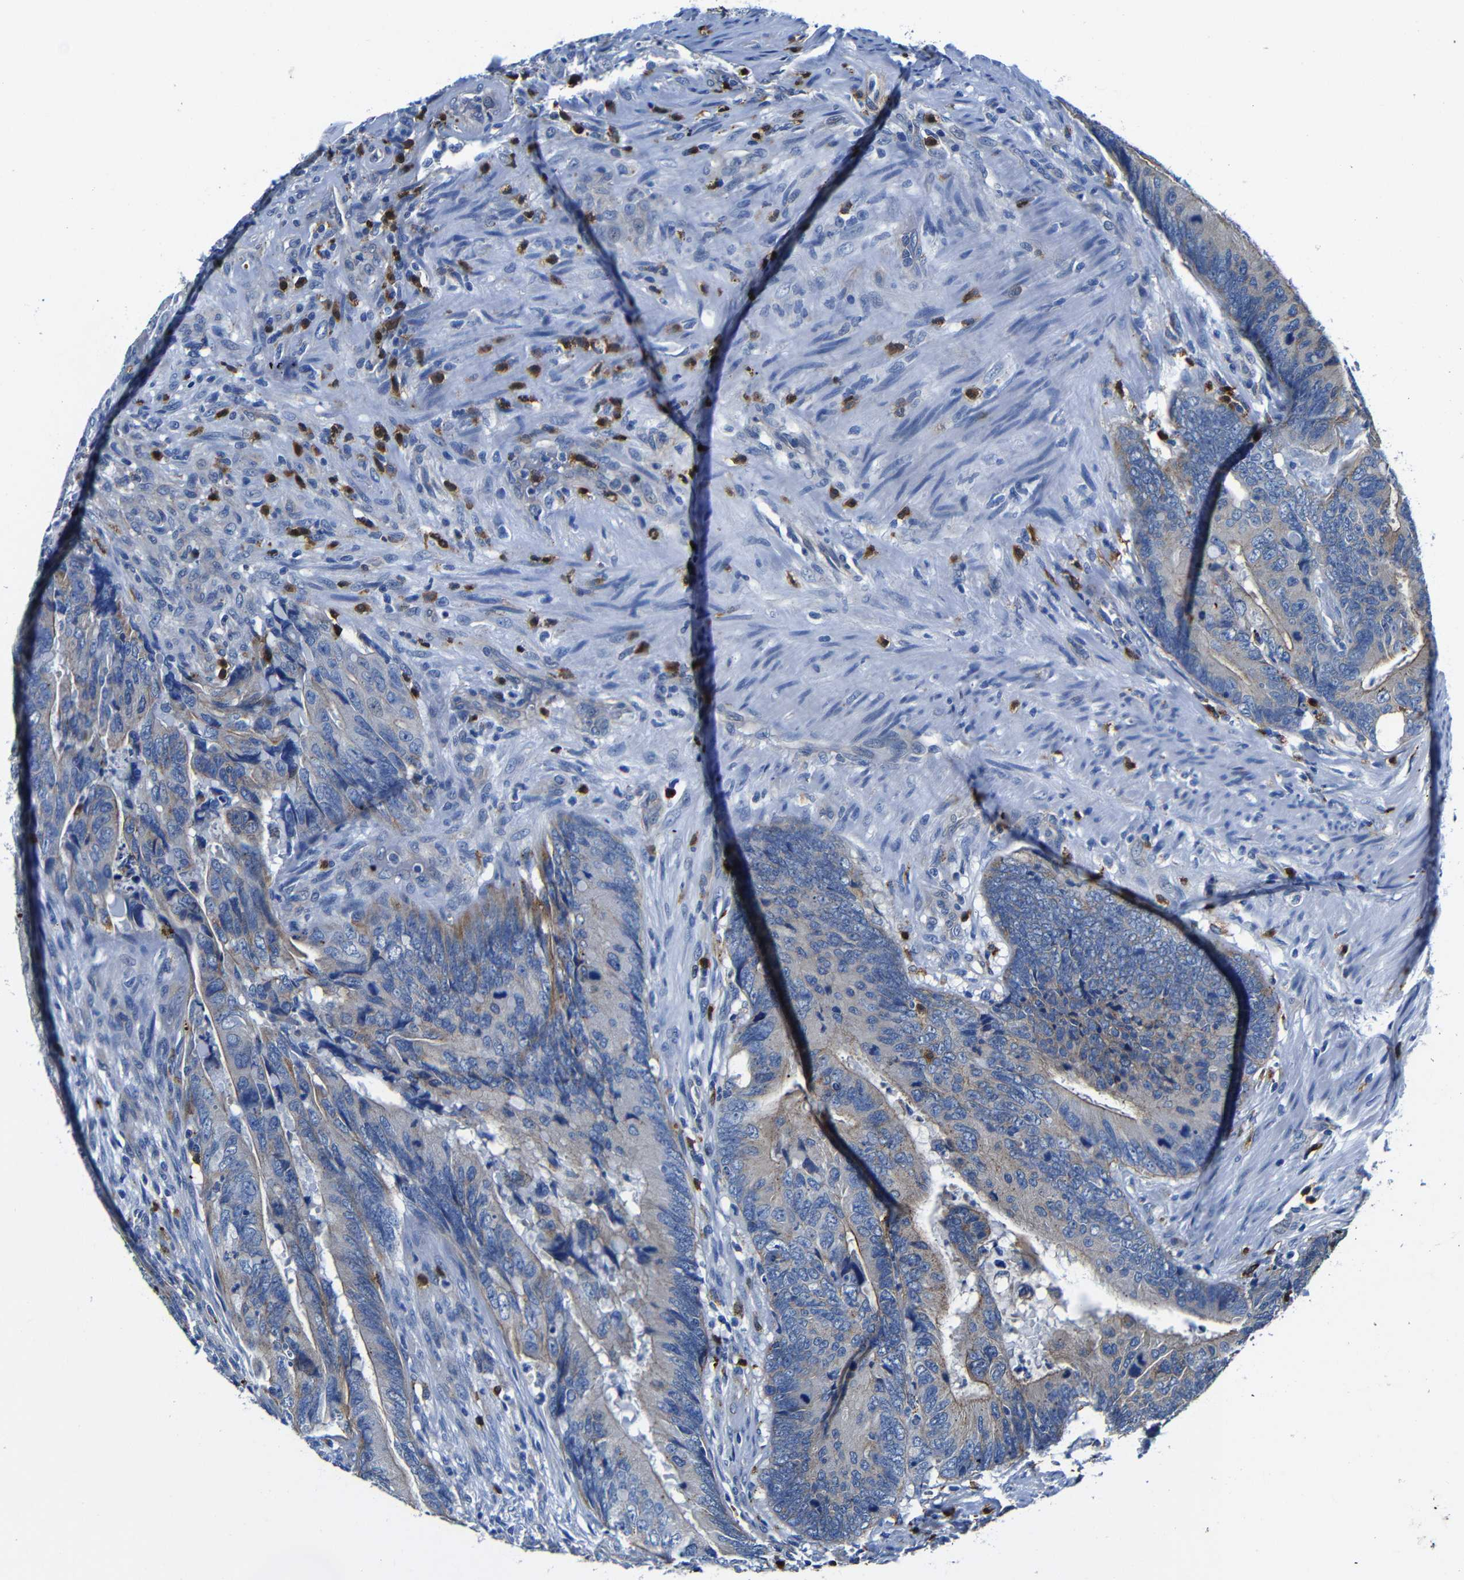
{"staining": {"intensity": "weak", "quantity": "25%-75%", "location": "cytoplasmic/membranous"}, "tissue": "colorectal cancer", "cell_type": "Tumor cells", "image_type": "cancer", "snomed": [{"axis": "morphology", "description": "Normal tissue, NOS"}, {"axis": "morphology", "description": "Adenocarcinoma, NOS"}, {"axis": "topography", "description": "Colon"}], "caption": "Protein expression analysis of human colorectal cancer reveals weak cytoplasmic/membranous staining in about 25%-75% of tumor cells. Using DAB (3,3'-diaminobenzidine) (brown) and hematoxylin (blue) stains, captured at high magnification using brightfield microscopy.", "gene": "GIMAP2", "patient": {"sex": "male", "age": 56}}